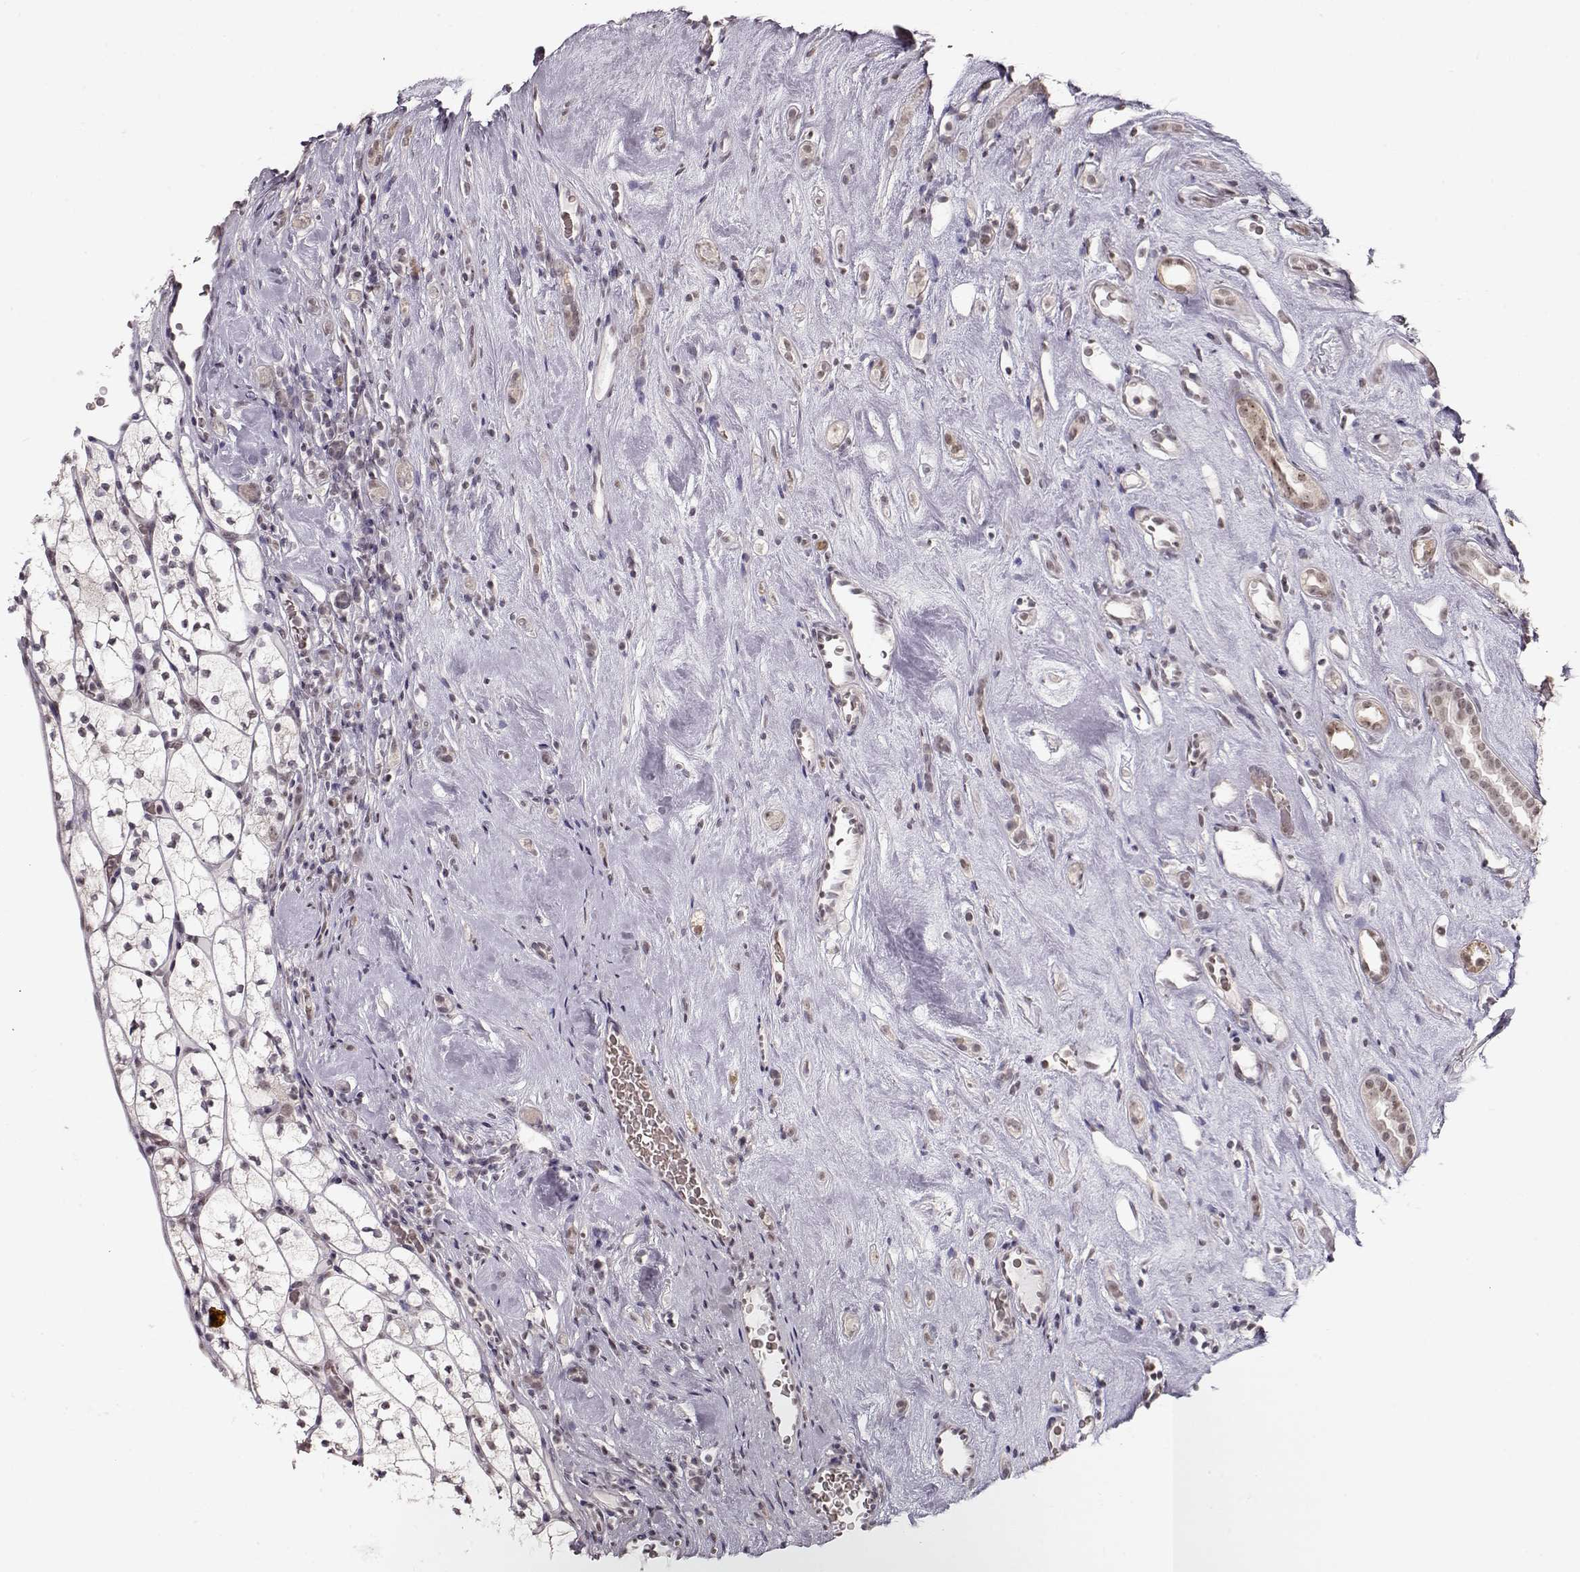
{"staining": {"intensity": "negative", "quantity": "none", "location": "none"}, "tissue": "renal cancer", "cell_type": "Tumor cells", "image_type": "cancer", "snomed": [{"axis": "morphology", "description": "Adenocarcinoma, NOS"}, {"axis": "topography", "description": "Kidney"}], "caption": "Tumor cells are negative for protein expression in human renal cancer.", "gene": "PCP4", "patient": {"sex": "female", "age": 89}}